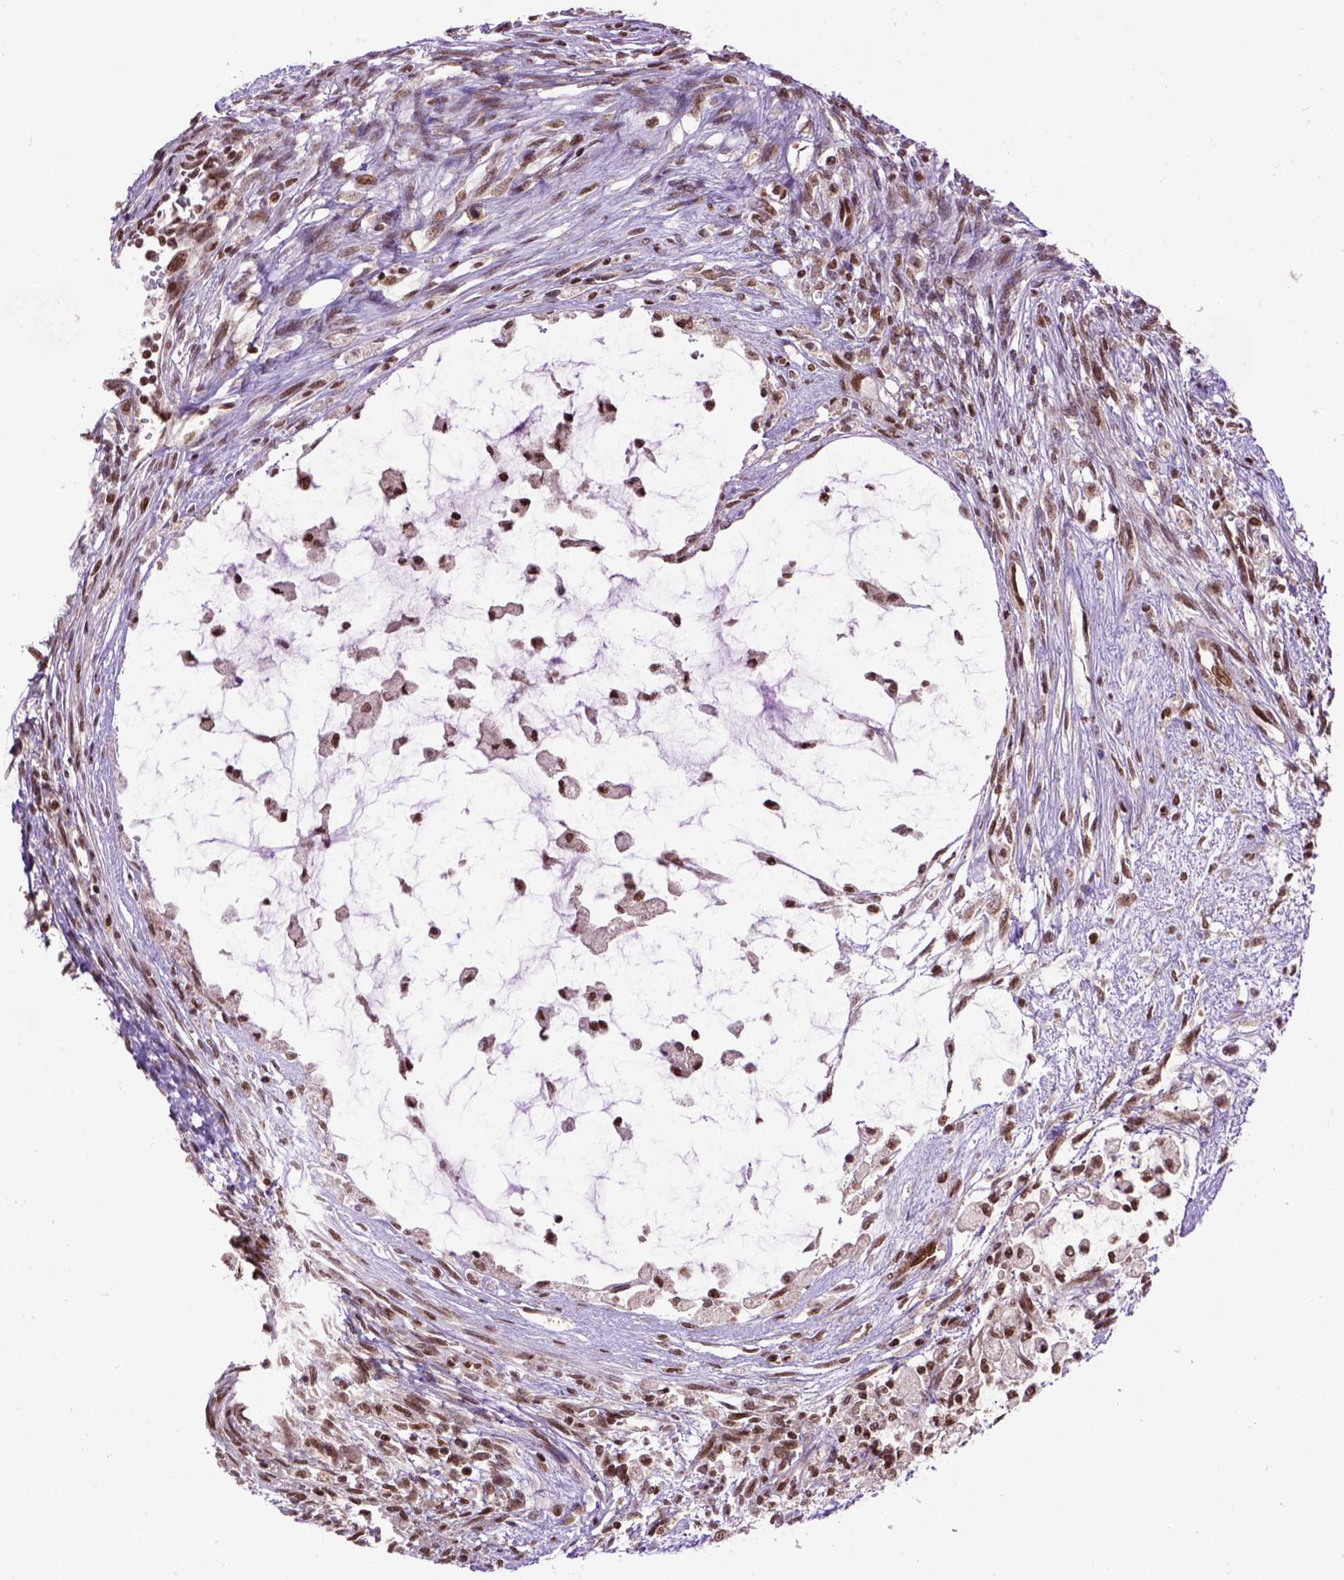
{"staining": {"intensity": "strong", "quantity": ">75%", "location": "nuclear"}, "tissue": "testis cancer", "cell_type": "Tumor cells", "image_type": "cancer", "snomed": [{"axis": "morphology", "description": "Carcinoma, Embryonal, NOS"}, {"axis": "topography", "description": "Testis"}], "caption": "Testis cancer stained for a protein (brown) exhibits strong nuclear positive expression in approximately >75% of tumor cells.", "gene": "CELF1", "patient": {"sex": "male", "age": 37}}